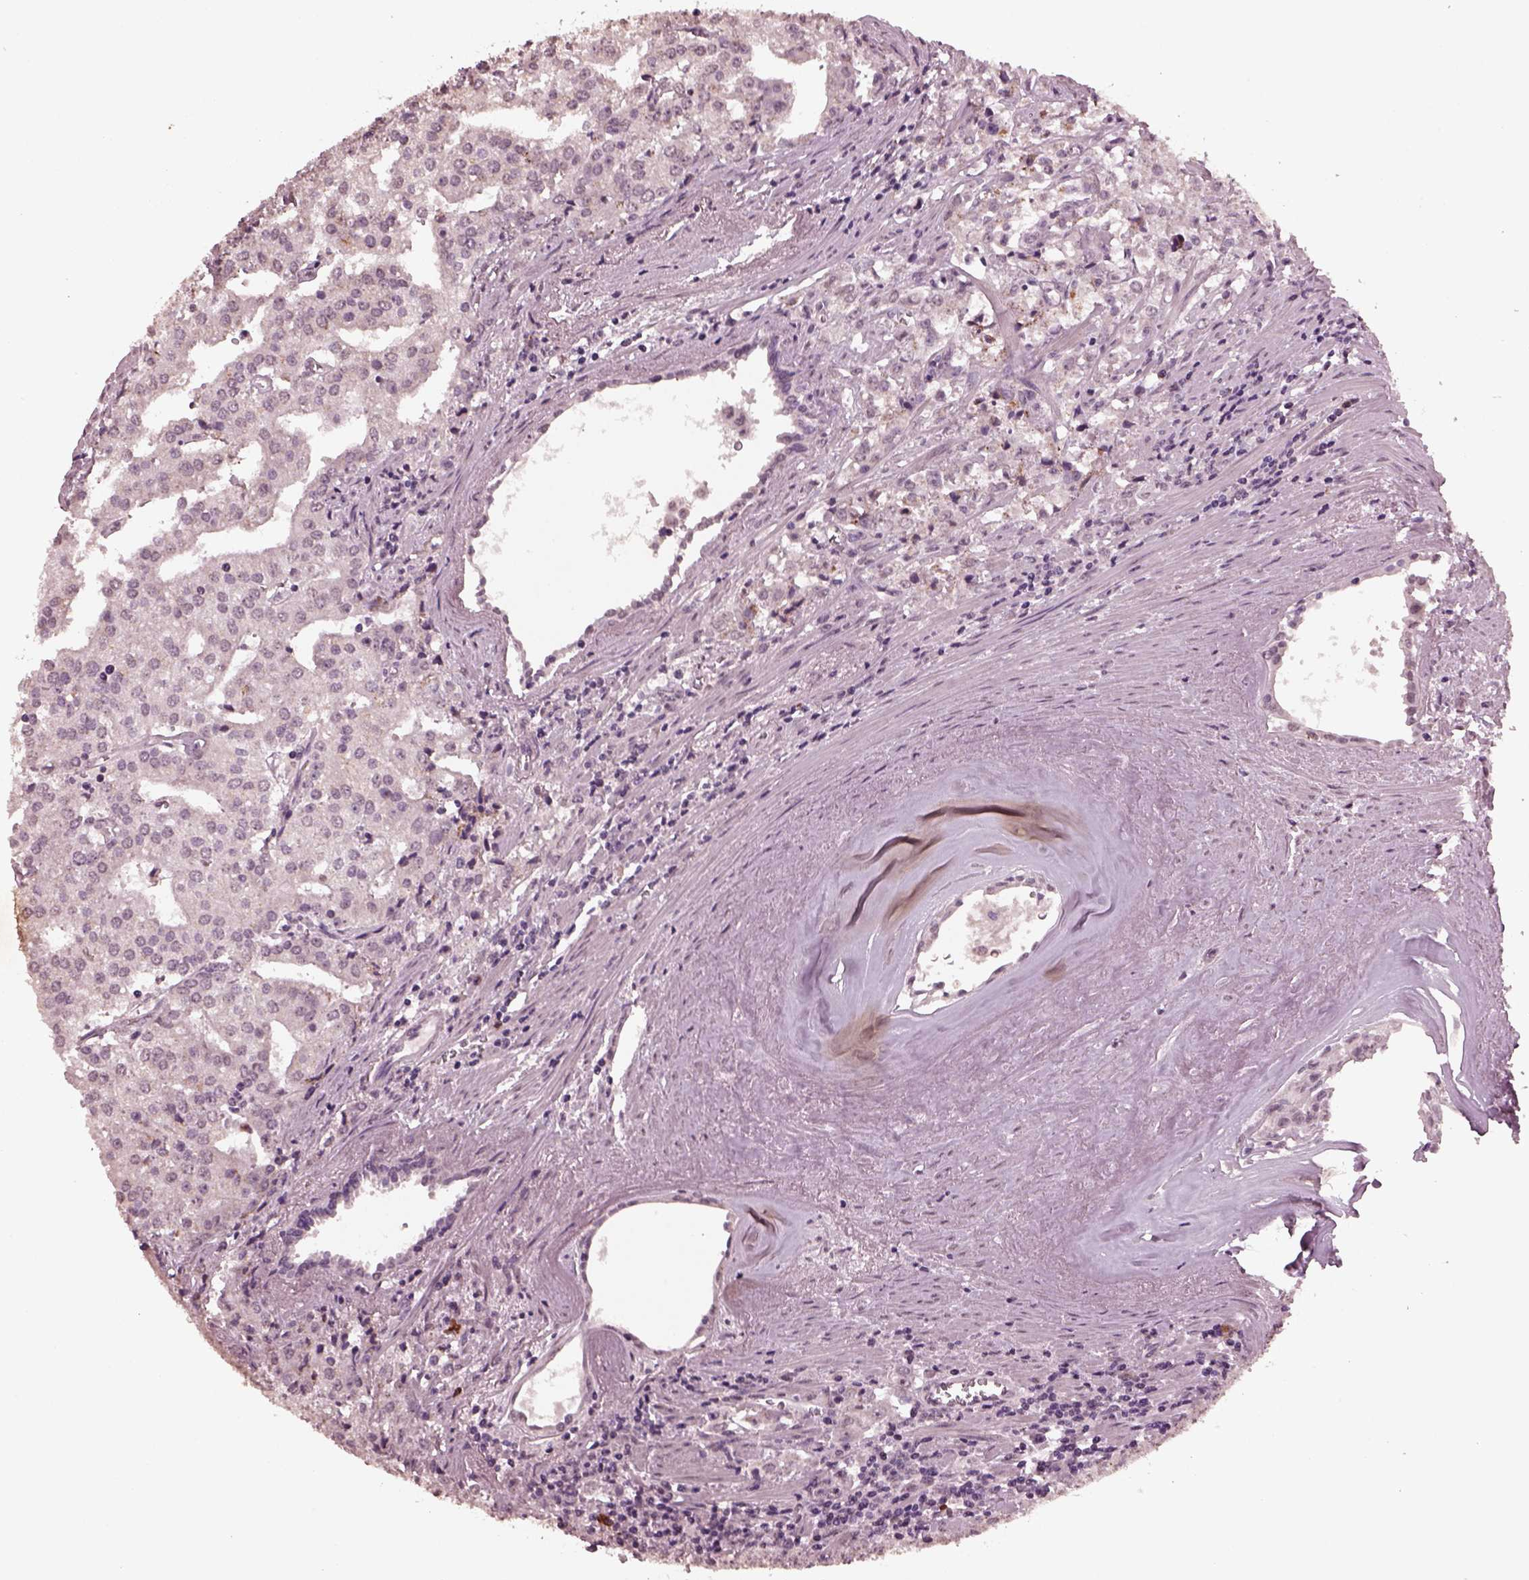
{"staining": {"intensity": "negative", "quantity": "none", "location": "none"}, "tissue": "prostate cancer", "cell_type": "Tumor cells", "image_type": "cancer", "snomed": [{"axis": "morphology", "description": "Adenocarcinoma, High grade"}, {"axis": "topography", "description": "Prostate"}], "caption": "A high-resolution image shows immunohistochemistry staining of high-grade adenocarcinoma (prostate), which demonstrates no significant staining in tumor cells.", "gene": "IL18RAP", "patient": {"sex": "male", "age": 68}}